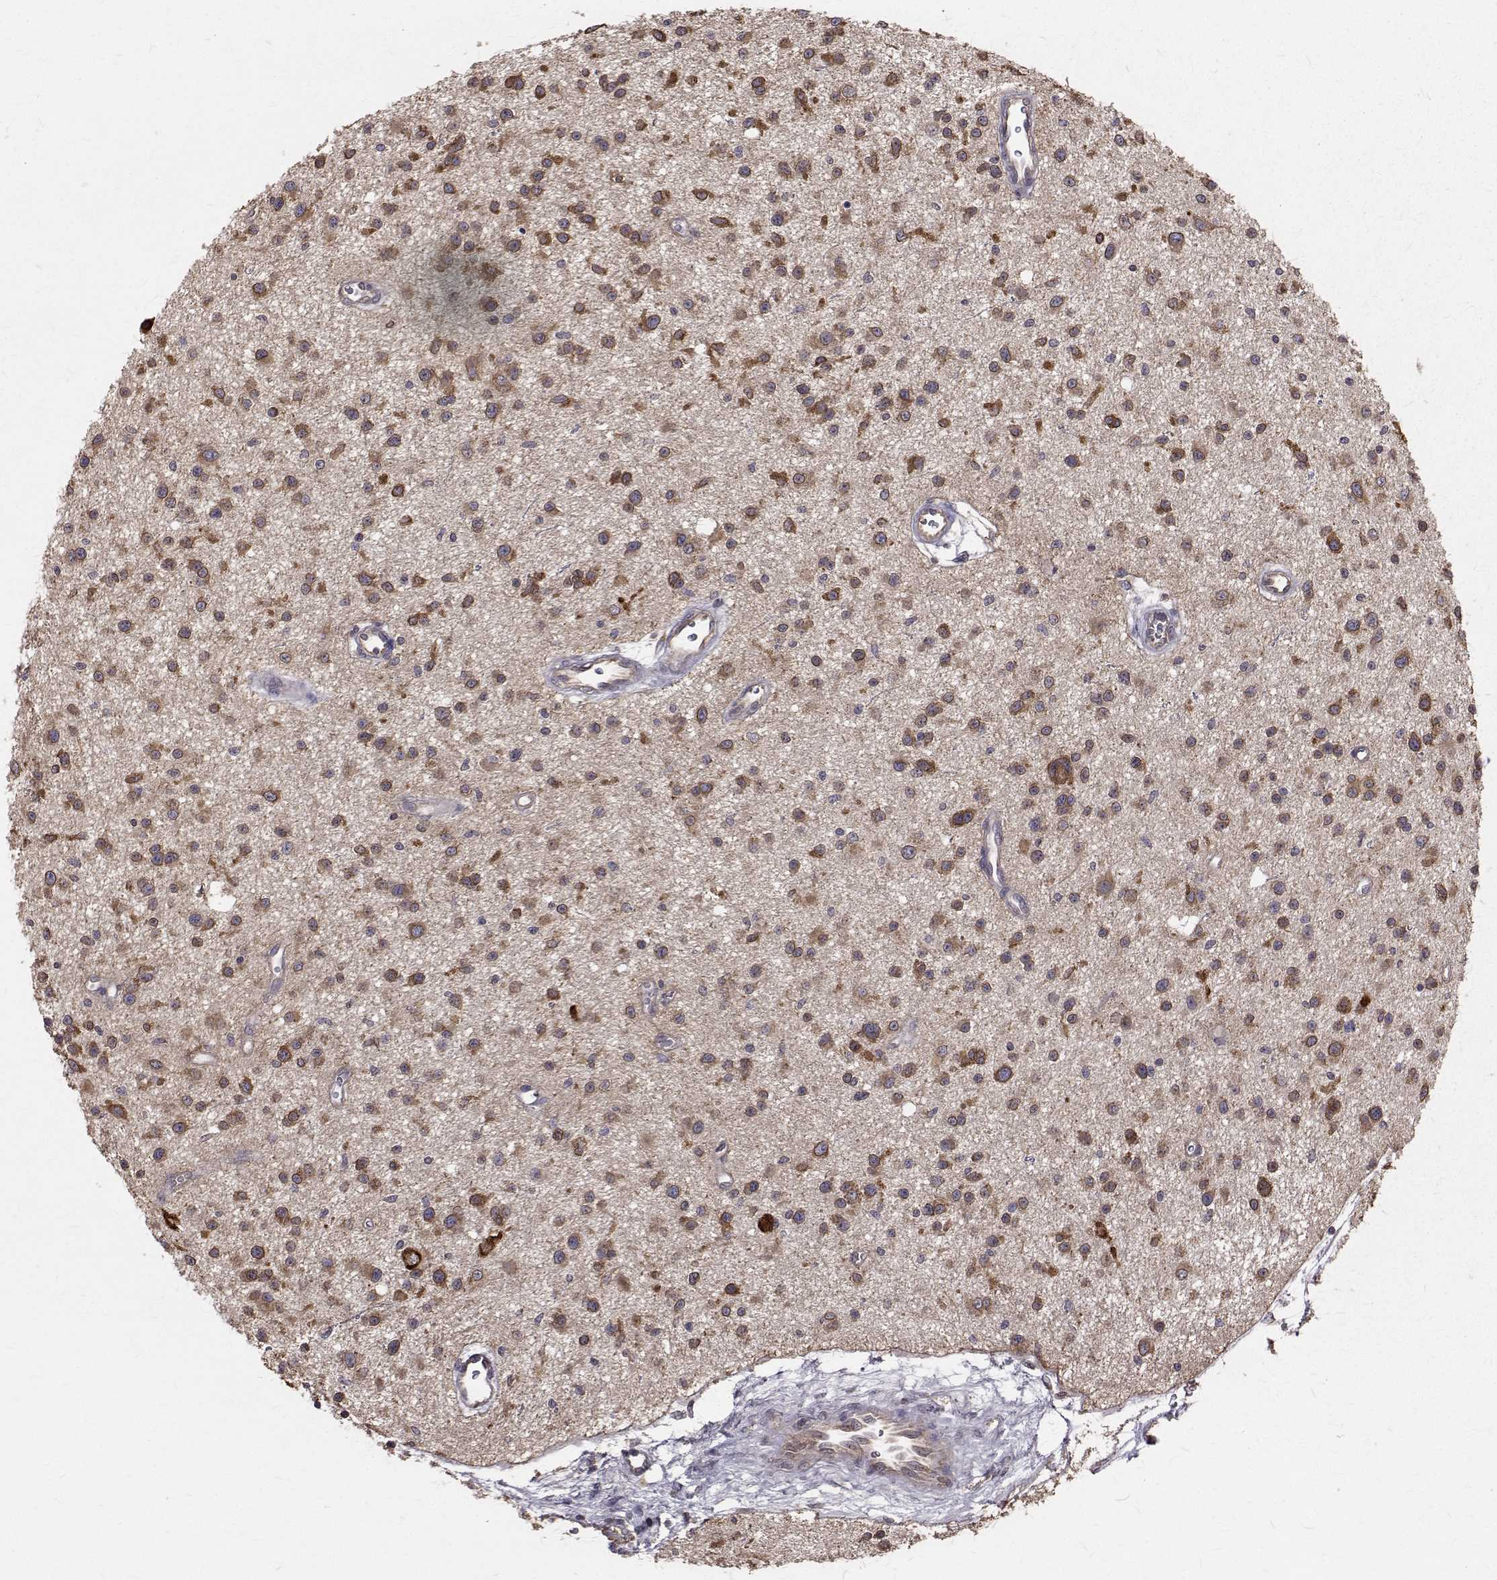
{"staining": {"intensity": "moderate", "quantity": ">75%", "location": "cytoplasmic/membranous"}, "tissue": "glioma", "cell_type": "Tumor cells", "image_type": "cancer", "snomed": [{"axis": "morphology", "description": "Glioma, malignant, Low grade"}, {"axis": "topography", "description": "Brain"}], "caption": "Immunohistochemical staining of malignant glioma (low-grade) reveals medium levels of moderate cytoplasmic/membranous positivity in approximately >75% of tumor cells.", "gene": "FARSB", "patient": {"sex": "male", "age": 43}}